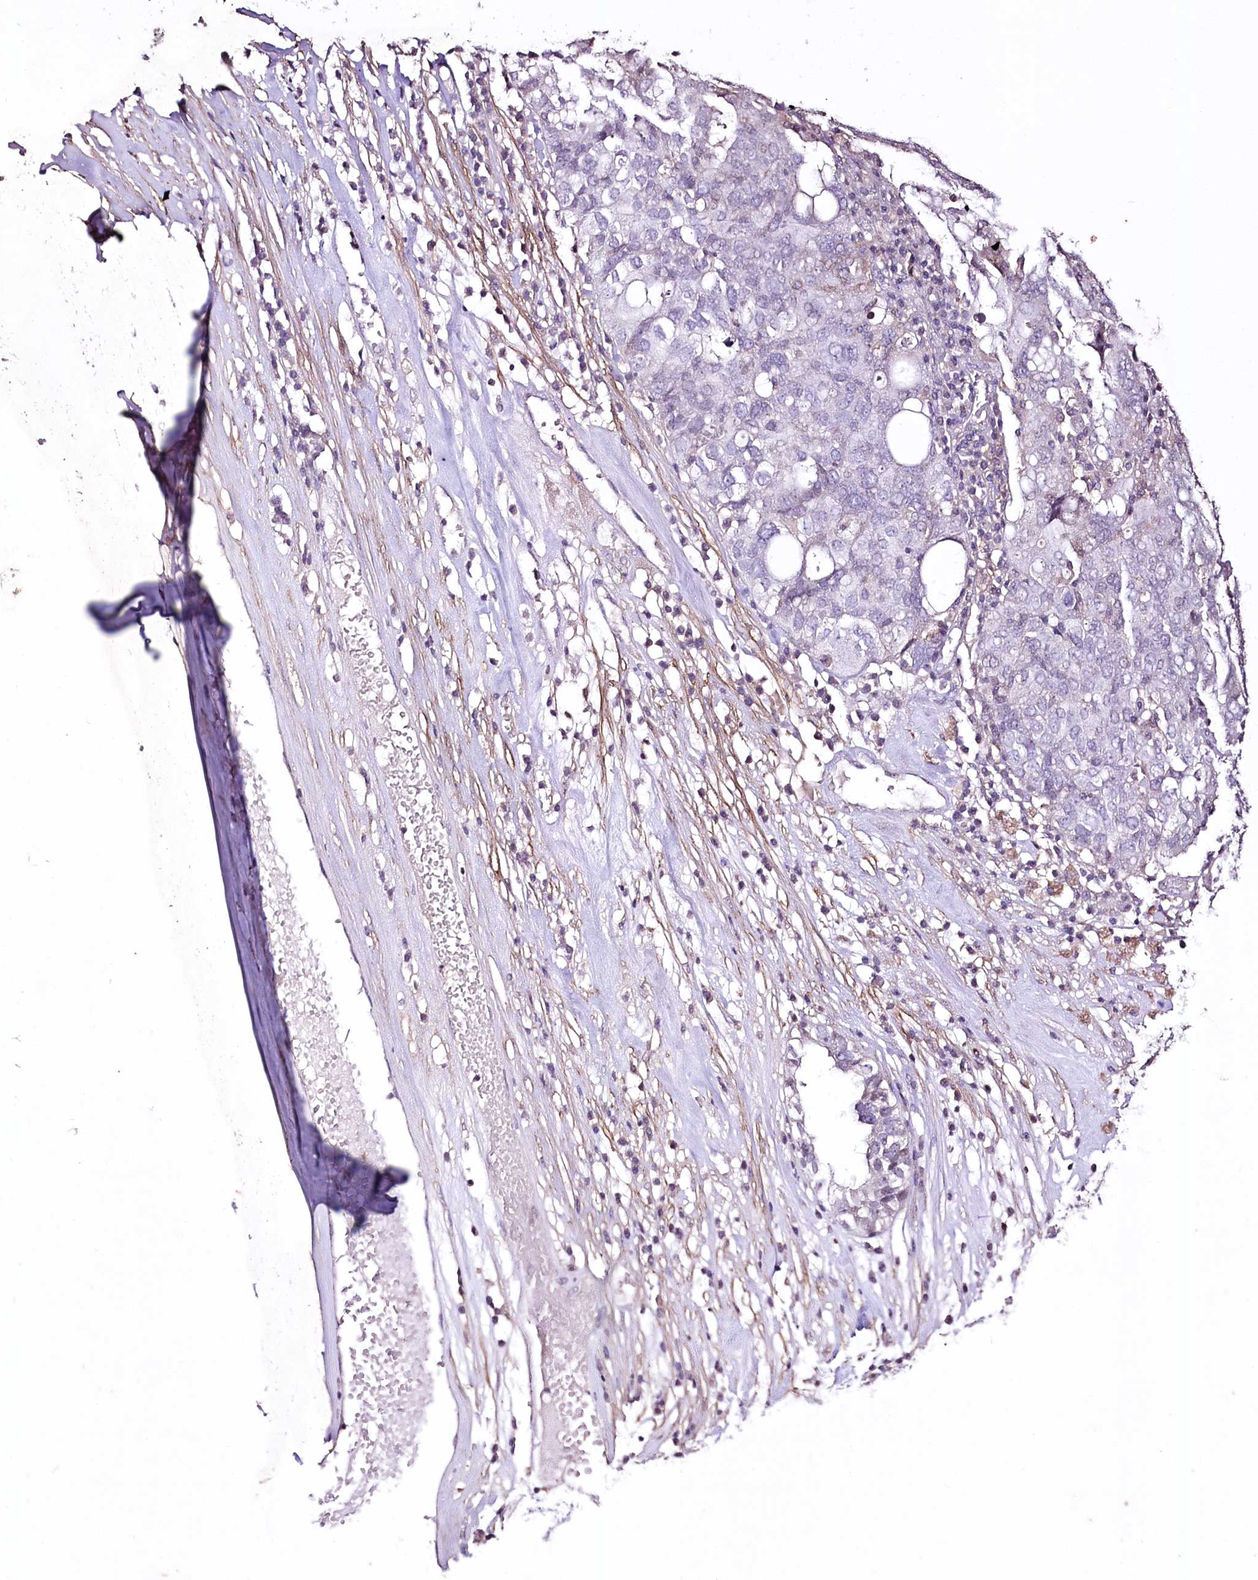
{"staining": {"intensity": "negative", "quantity": "none", "location": "none"}, "tissue": "ovarian cancer", "cell_type": "Tumor cells", "image_type": "cancer", "snomed": [{"axis": "morphology", "description": "Carcinoma, endometroid"}, {"axis": "topography", "description": "Ovary"}], "caption": "Image shows no protein staining in tumor cells of ovarian endometroid carcinoma tissue.", "gene": "ENPP1", "patient": {"sex": "female", "age": 62}}